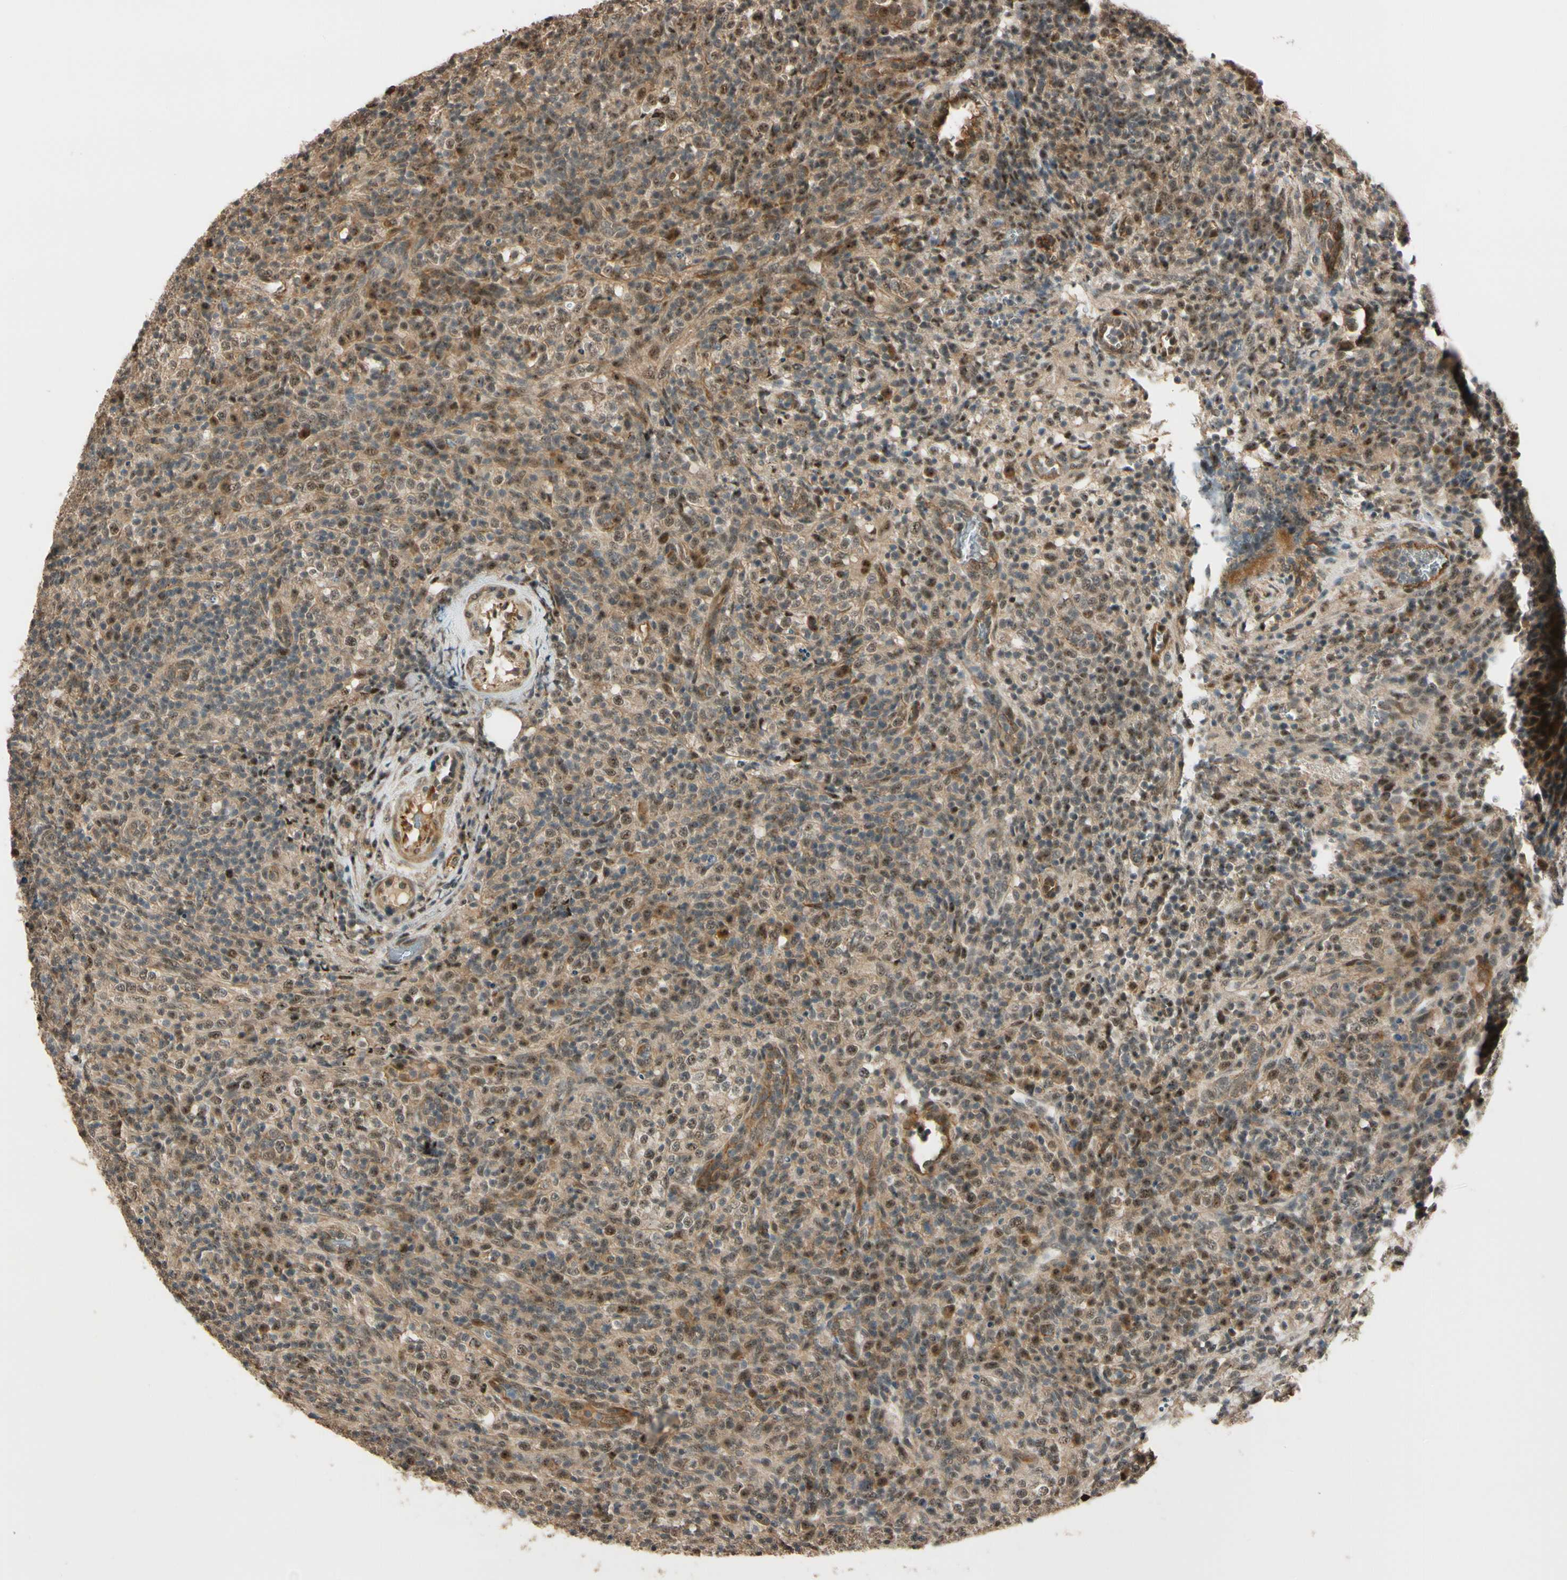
{"staining": {"intensity": "moderate", "quantity": "25%-75%", "location": "cytoplasmic/membranous,nuclear"}, "tissue": "lymphoma", "cell_type": "Tumor cells", "image_type": "cancer", "snomed": [{"axis": "morphology", "description": "Malignant lymphoma, non-Hodgkin's type, High grade"}, {"axis": "topography", "description": "Lymph node"}], "caption": "Lymphoma stained for a protein reveals moderate cytoplasmic/membranous and nuclear positivity in tumor cells.", "gene": "MCPH1", "patient": {"sex": "female", "age": 76}}